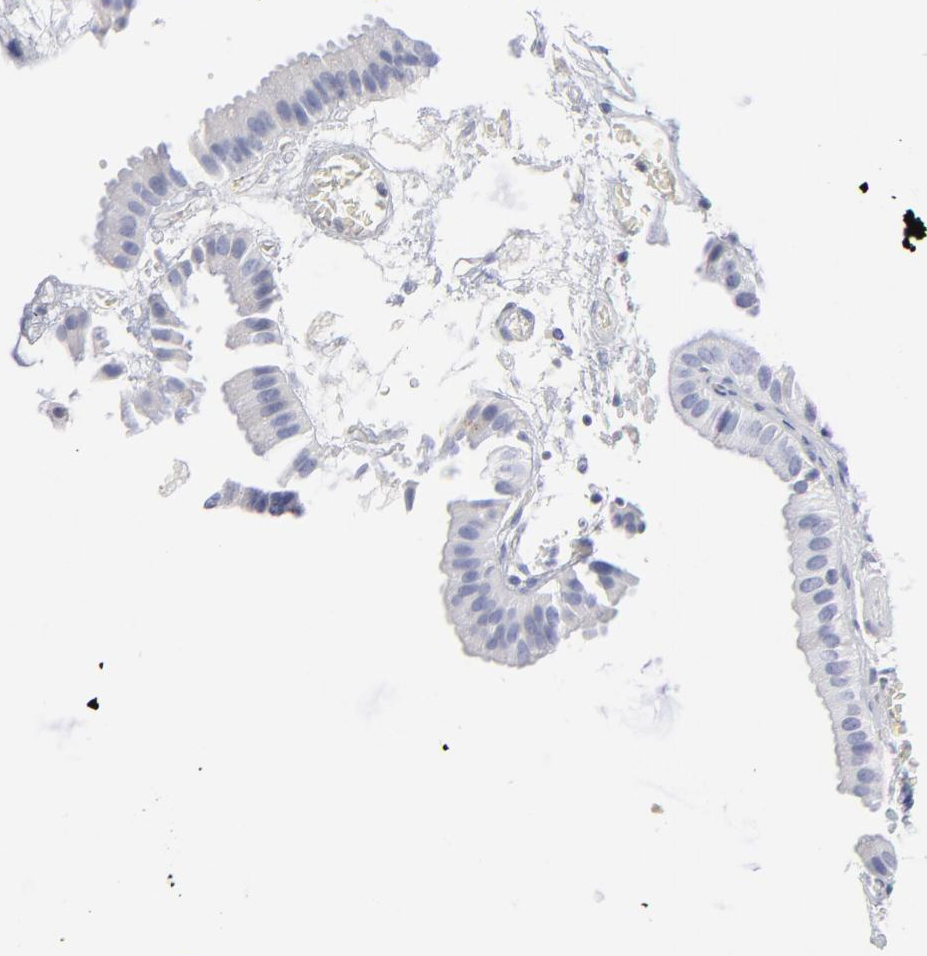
{"staining": {"intensity": "negative", "quantity": "none", "location": "none"}, "tissue": "gallbladder", "cell_type": "Glandular cells", "image_type": "normal", "snomed": [{"axis": "morphology", "description": "Normal tissue, NOS"}, {"axis": "topography", "description": "Gallbladder"}], "caption": "Immunohistochemical staining of normal human gallbladder exhibits no significant staining in glandular cells. The staining is performed using DAB brown chromogen with nuclei counter-stained in using hematoxylin.", "gene": "SMARCA1", "patient": {"sex": "female", "age": 63}}